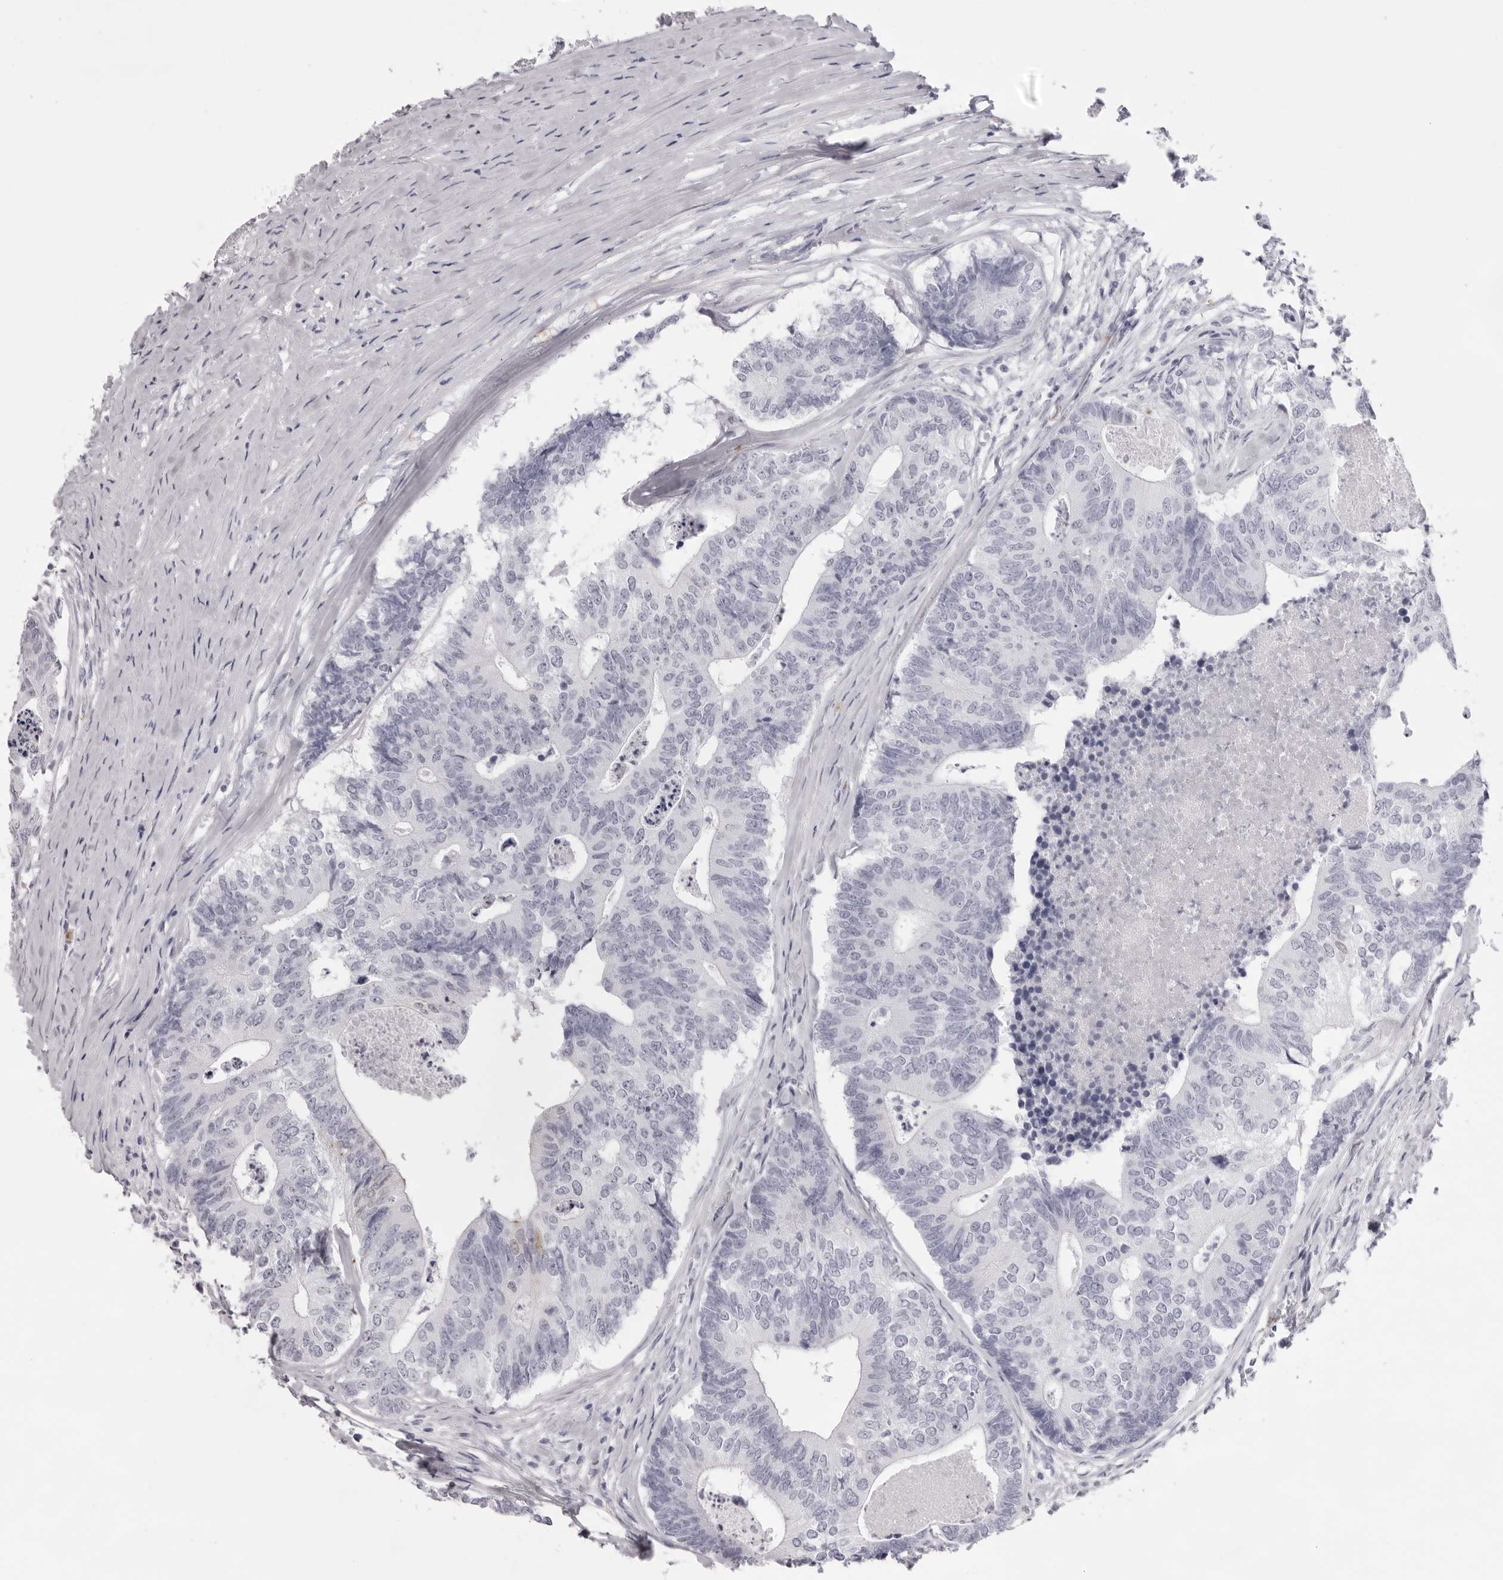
{"staining": {"intensity": "negative", "quantity": "none", "location": "none"}, "tissue": "colorectal cancer", "cell_type": "Tumor cells", "image_type": "cancer", "snomed": [{"axis": "morphology", "description": "Adenocarcinoma, NOS"}, {"axis": "topography", "description": "Colon"}], "caption": "DAB immunohistochemical staining of human colorectal adenocarcinoma displays no significant staining in tumor cells.", "gene": "SPTA1", "patient": {"sex": "female", "age": 67}}